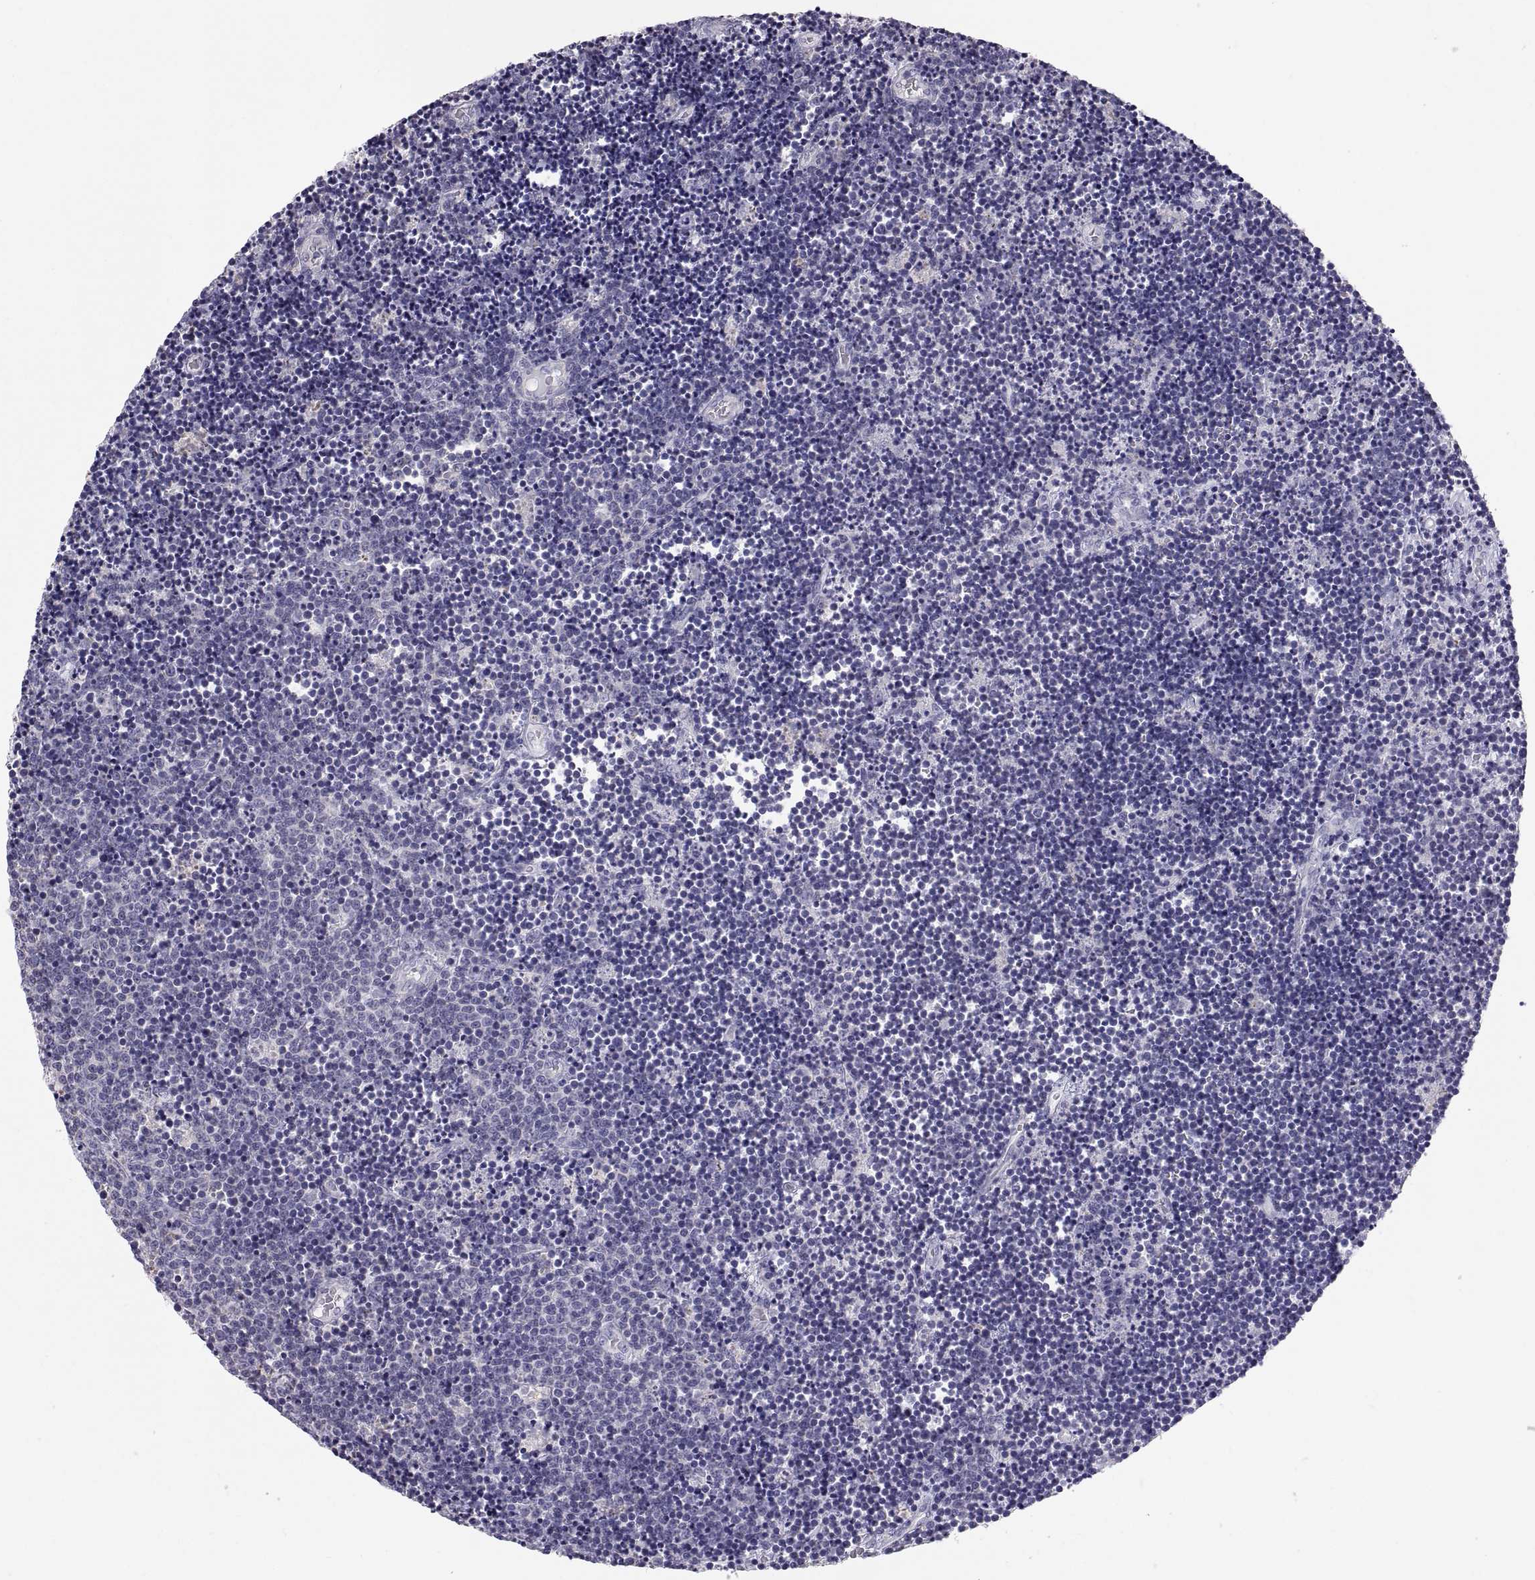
{"staining": {"intensity": "negative", "quantity": "none", "location": "none"}, "tissue": "lymphoma", "cell_type": "Tumor cells", "image_type": "cancer", "snomed": [{"axis": "morphology", "description": "Malignant lymphoma, non-Hodgkin's type, Low grade"}, {"axis": "topography", "description": "Brain"}], "caption": "Lymphoma was stained to show a protein in brown. There is no significant staining in tumor cells. (DAB (3,3'-diaminobenzidine) immunohistochemistry with hematoxylin counter stain).", "gene": "TNNC1", "patient": {"sex": "female", "age": 66}}